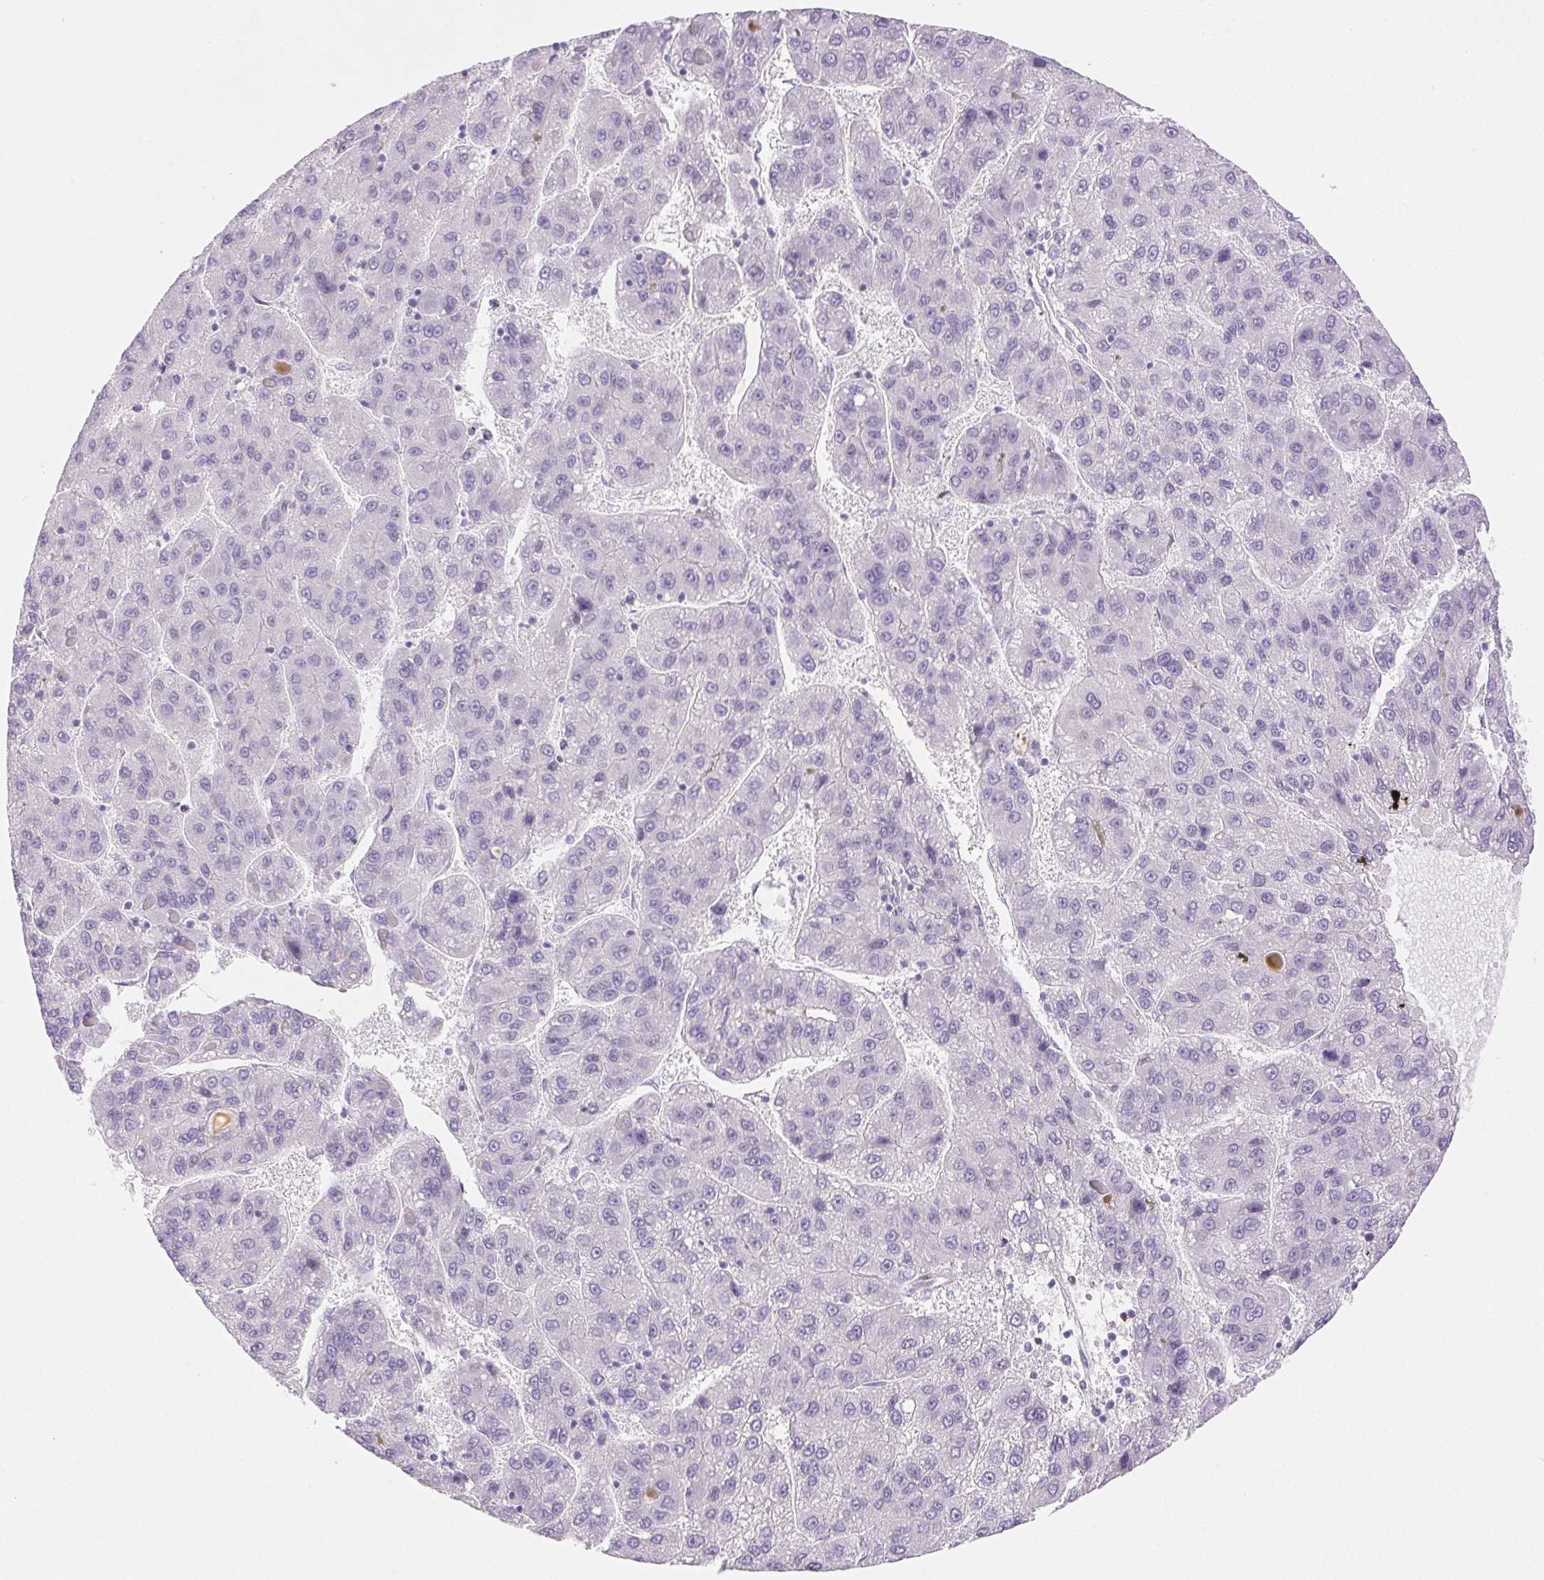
{"staining": {"intensity": "negative", "quantity": "none", "location": "none"}, "tissue": "liver cancer", "cell_type": "Tumor cells", "image_type": "cancer", "snomed": [{"axis": "morphology", "description": "Carcinoma, Hepatocellular, NOS"}, {"axis": "topography", "description": "Liver"}], "caption": "The image demonstrates no staining of tumor cells in hepatocellular carcinoma (liver).", "gene": "CLDN16", "patient": {"sex": "female", "age": 82}}